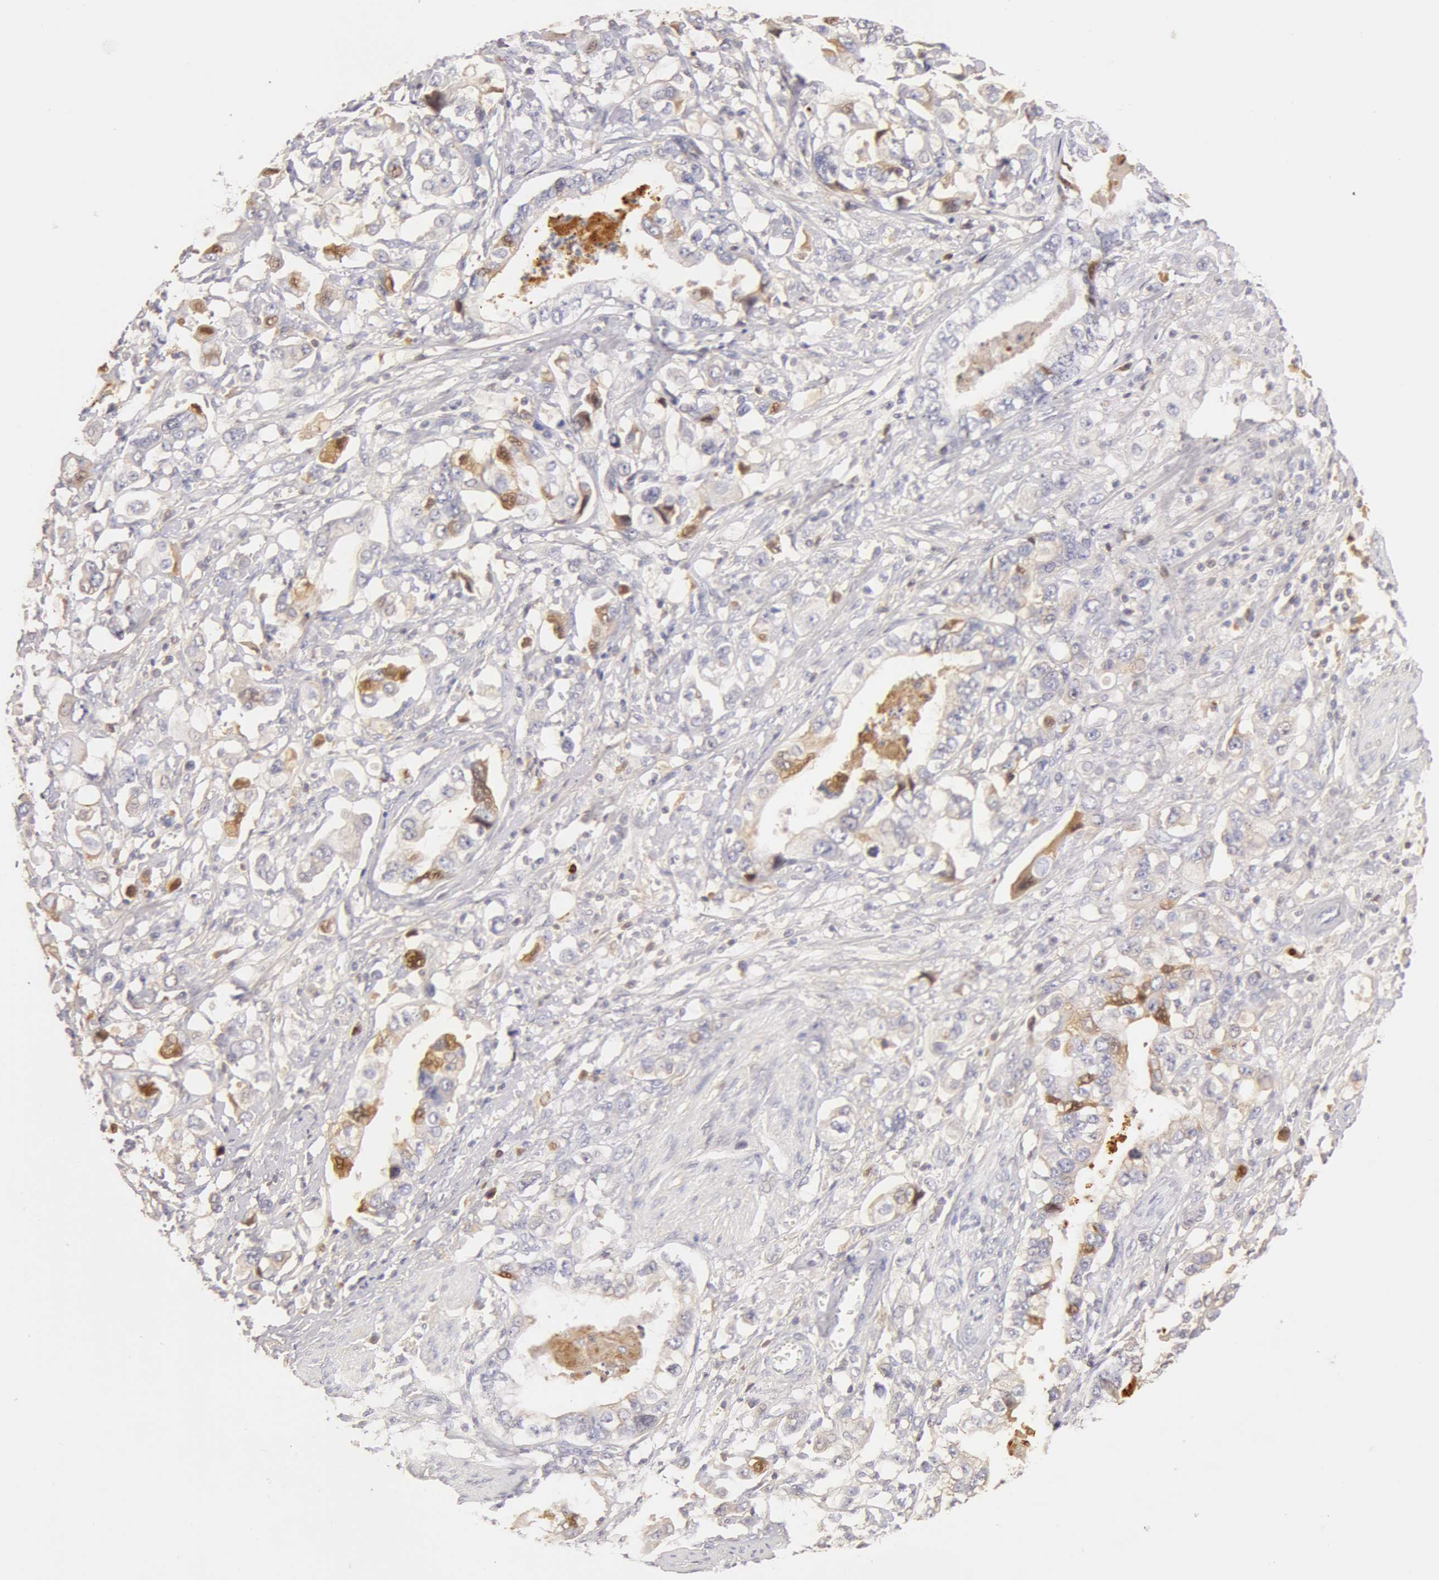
{"staining": {"intensity": "negative", "quantity": "none", "location": "none"}, "tissue": "stomach cancer", "cell_type": "Tumor cells", "image_type": "cancer", "snomed": [{"axis": "morphology", "description": "Adenocarcinoma, NOS"}, {"axis": "topography", "description": "Pancreas"}, {"axis": "topography", "description": "Stomach, upper"}], "caption": "A high-resolution image shows immunohistochemistry staining of stomach cancer (adenocarcinoma), which exhibits no significant staining in tumor cells.", "gene": "AHSG", "patient": {"sex": "male", "age": 77}}